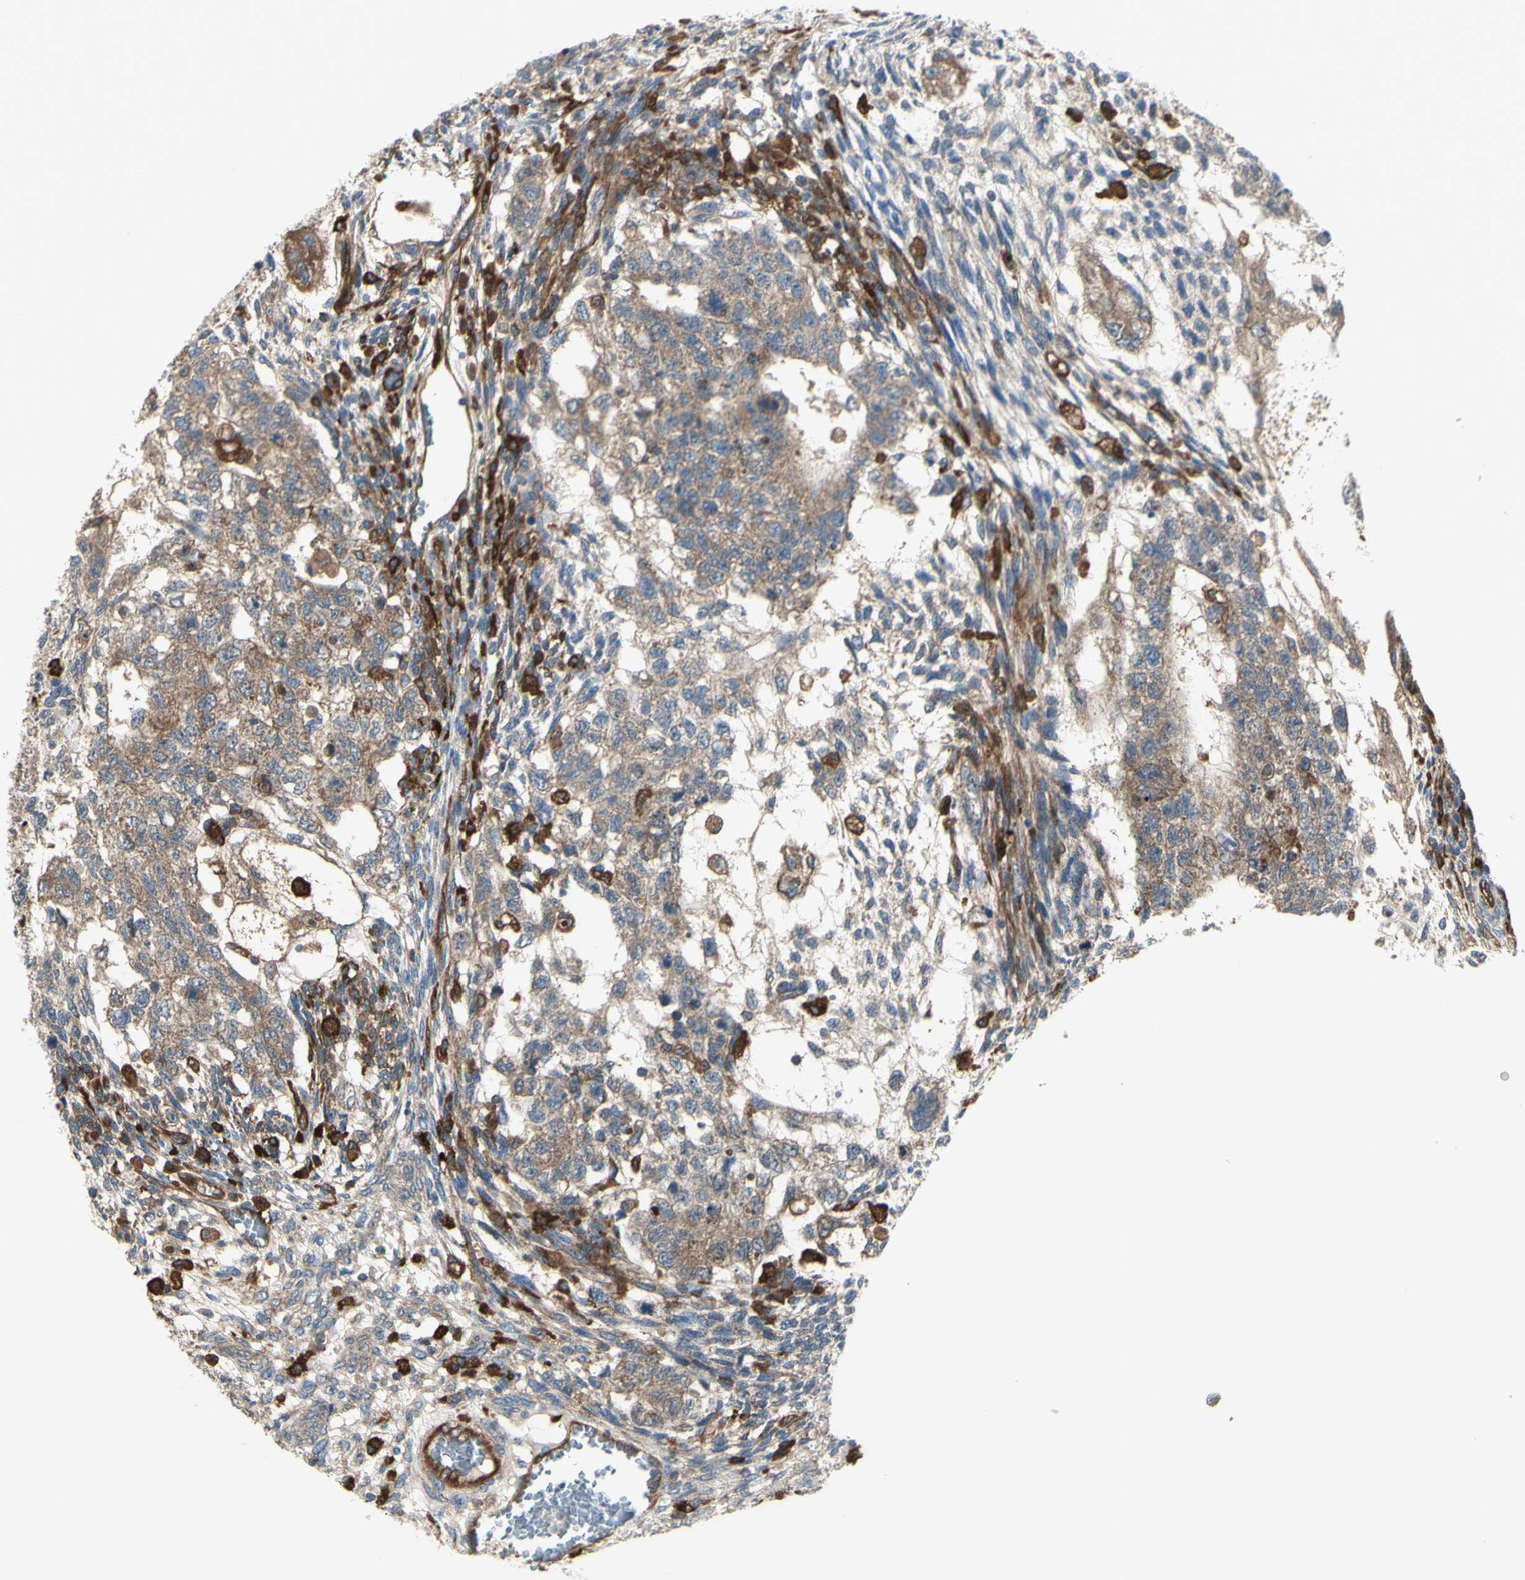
{"staining": {"intensity": "weak", "quantity": ">75%", "location": "cytoplasmic/membranous"}, "tissue": "testis cancer", "cell_type": "Tumor cells", "image_type": "cancer", "snomed": [{"axis": "morphology", "description": "Normal tissue, NOS"}, {"axis": "morphology", "description": "Carcinoma, Embryonal, NOS"}, {"axis": "topography", "description": "Testis"}], "caption": "Brown immunohistochemical staining in human testis embryonal carcinoma exhibits weak cytoplasmic/membranous staining in about >75% of tumor cells.", "gene": "IGSF9B", "patient": {"sex": "male", "age": 36}}